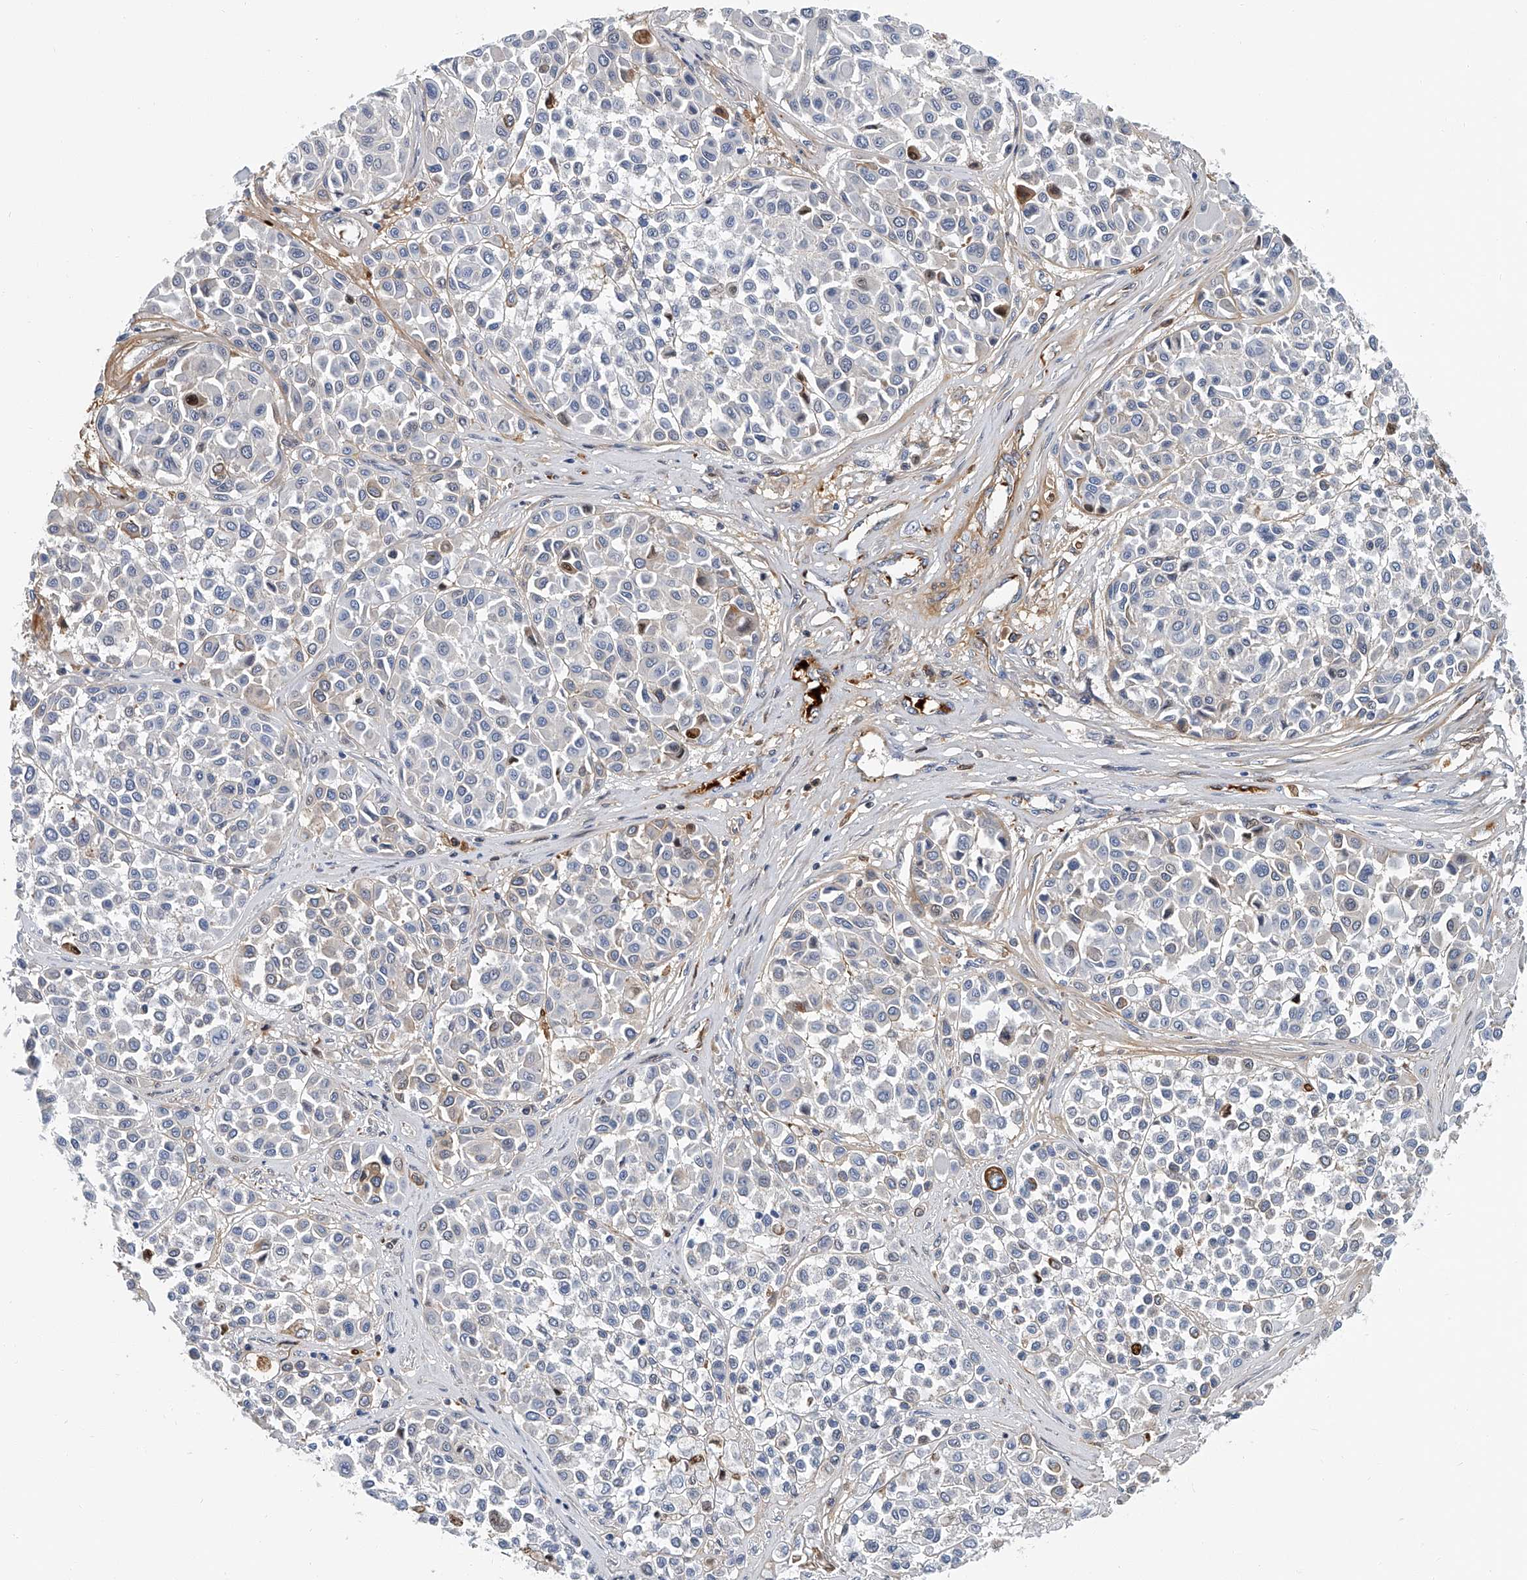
{"staining": {"intensity": "negative", "quantity": "none", "location": "none"}, "tissue": "melanoma", "cell_type": "Tumor cells", "image_type": "cancer", "snomed": [{"axis": "morphology", "description": "Malignant melanoma, Metastatic site"}, {"axis": "topography", "description": "Soft tissue"}], "caption": "Tumor cells are negative for brown protein staining in malignant melanoma (metastatic site).", "gene": "KIRREL1", "patient": {"sex": "male", "age": 41}}